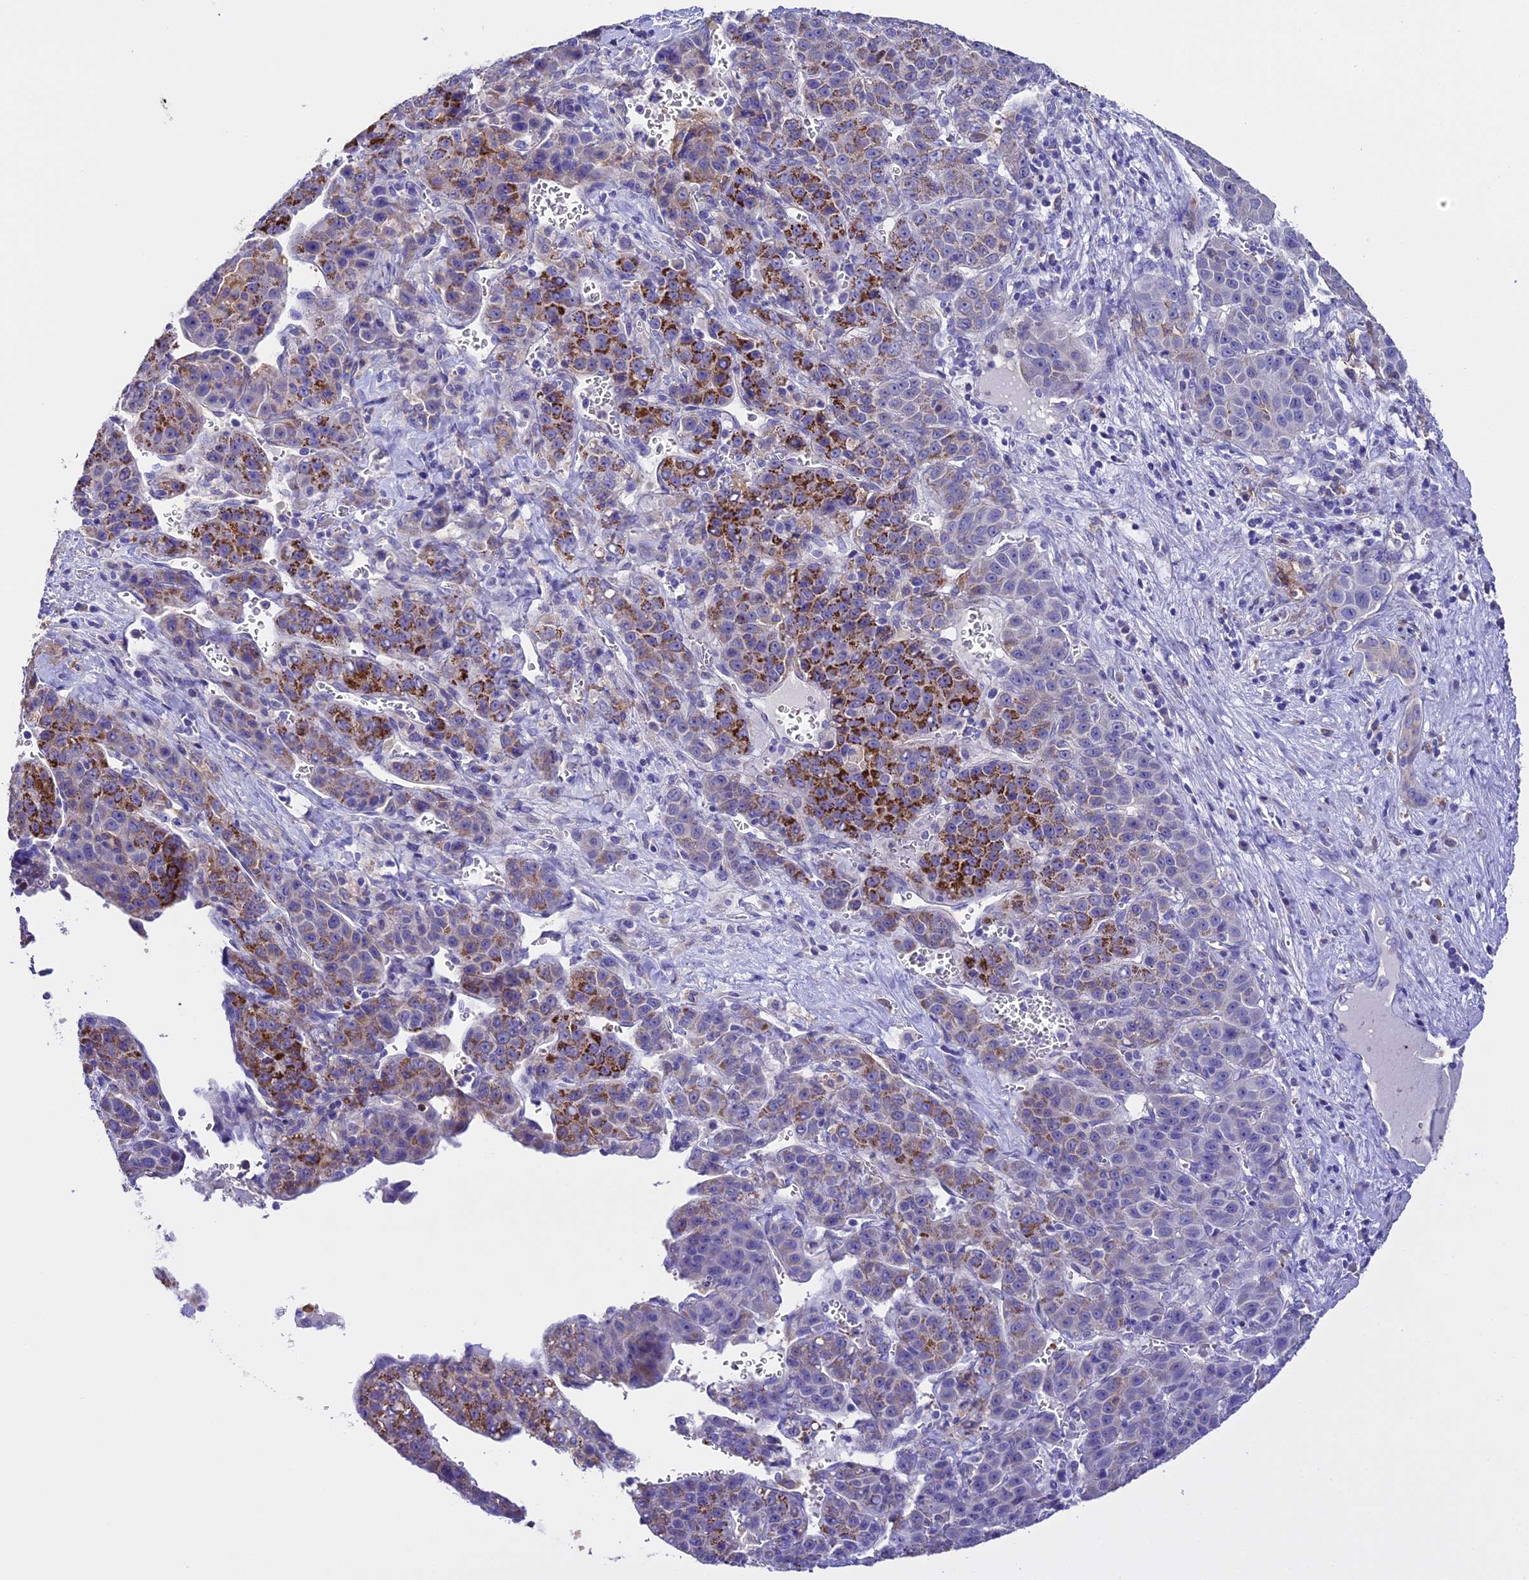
{"staining": {"intensity": "strong", "quantity": "<25%", "location": "cytoplasmic/membranous"}, "tissue": "liver cancer", "cell_type": "Tumor cells", "image_type": "cancer", "snomed": [{"axis": "morphology", "description": "Carcinoma, Hepatocellular, NOS"}, {"axis": "topography", "description": "Liver"}], "caption": "Brown immunohistochemical staining in human liver cancer shows strong cytoplasmic/membranous expression in about <25% of tumor cells.", "gene": "NOD2", "patient": {"sex": "female", "age": 53}}